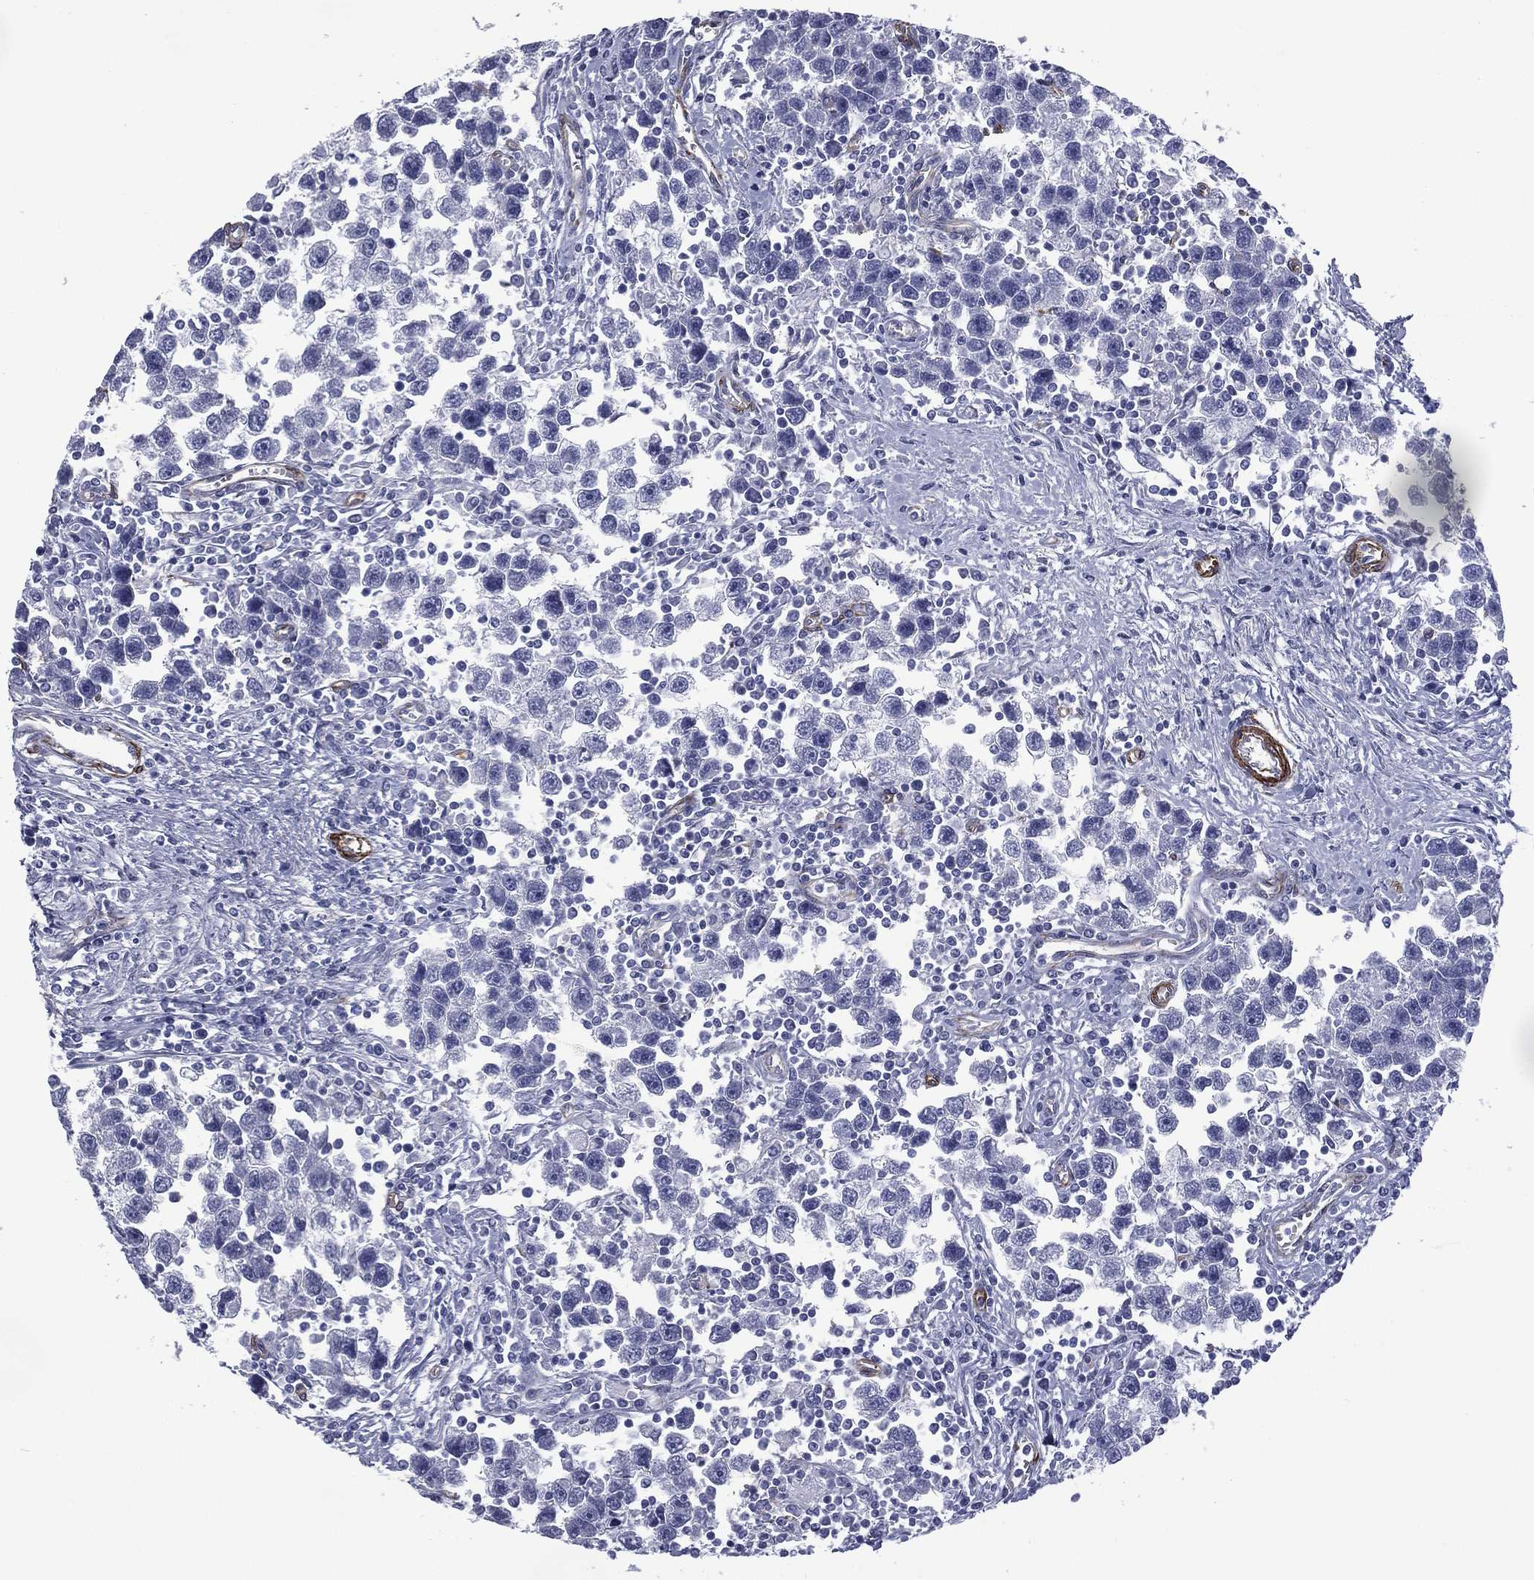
{"staining": {"intensity": "negative", "quantity": "none", "location": "none"}, "tissue": "testis cancer", "cell_type": "Tumor cells", "image_type": "cancer", "snomed": [{"axis": "morphology", "description": "Seminoma, NOS"}, {"axis": "topography", "description": "Testis"}], "caption": "Tumor cells are negative for protein expression in human testis seminoma. (Brightfield microscopy of DAB immunohistochemistry at high magnification).", "gene": "CAVIN3", "patient": {"sex": "male", "age": 30}}